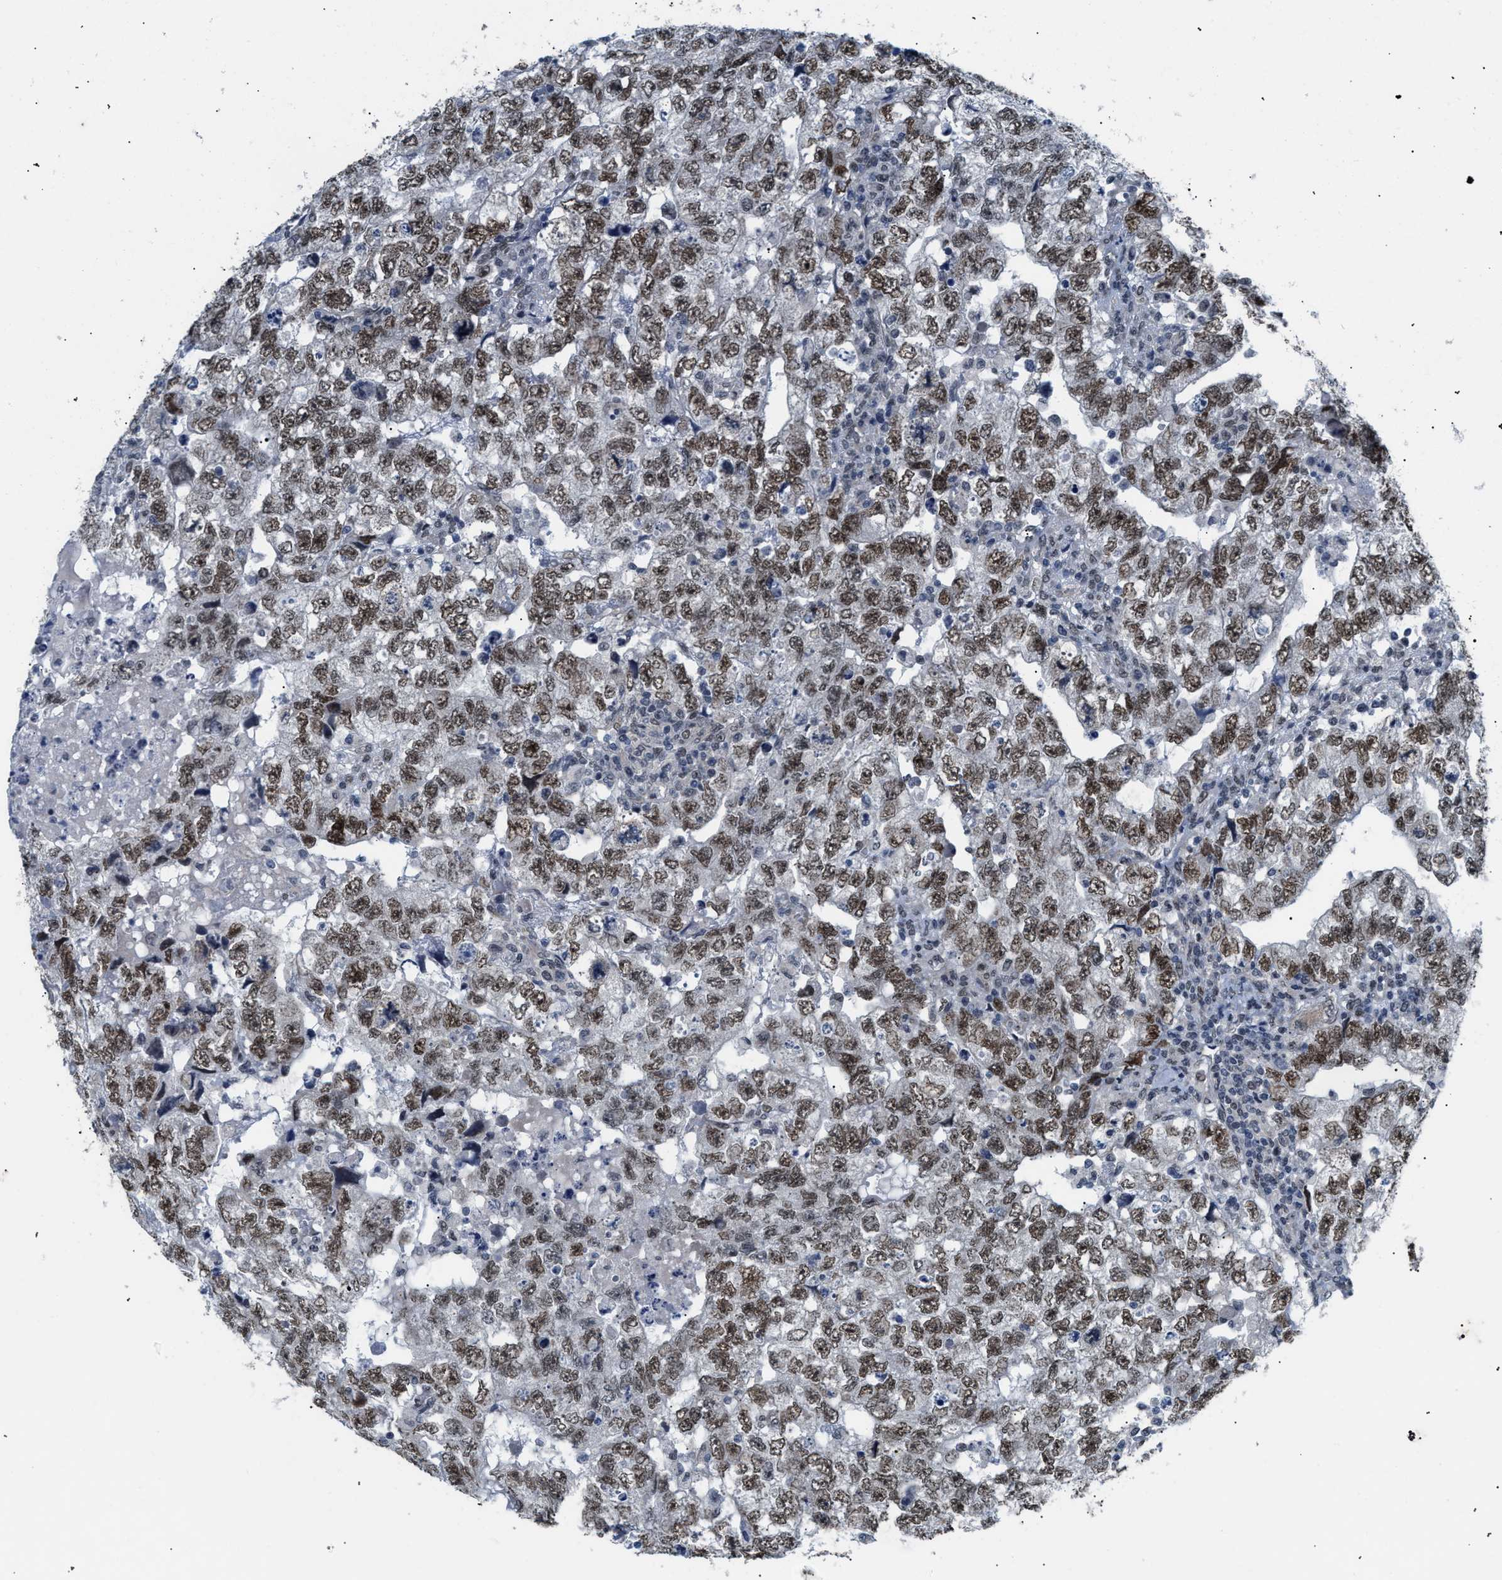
{"staining": {"intensity": "moderate", "quantity": ">75%", "location": "nuclear"}, "tissue": "testis cancer", "cell_type": "Tumor cells", "image_type": "cancer", "snomed": [{"axis": "morphology", "description": "Carcinoma, Embryonal, NOS"}, {"axis": "topography", "description": "Testis"}], "caption": "Testis cancer stained for a protein (brown) demonstrates moderate nuclear positive staining in about >75% of tumor cells.", "gene": "TXNRD3", "patient": {"sex": "male", "age": 36}}